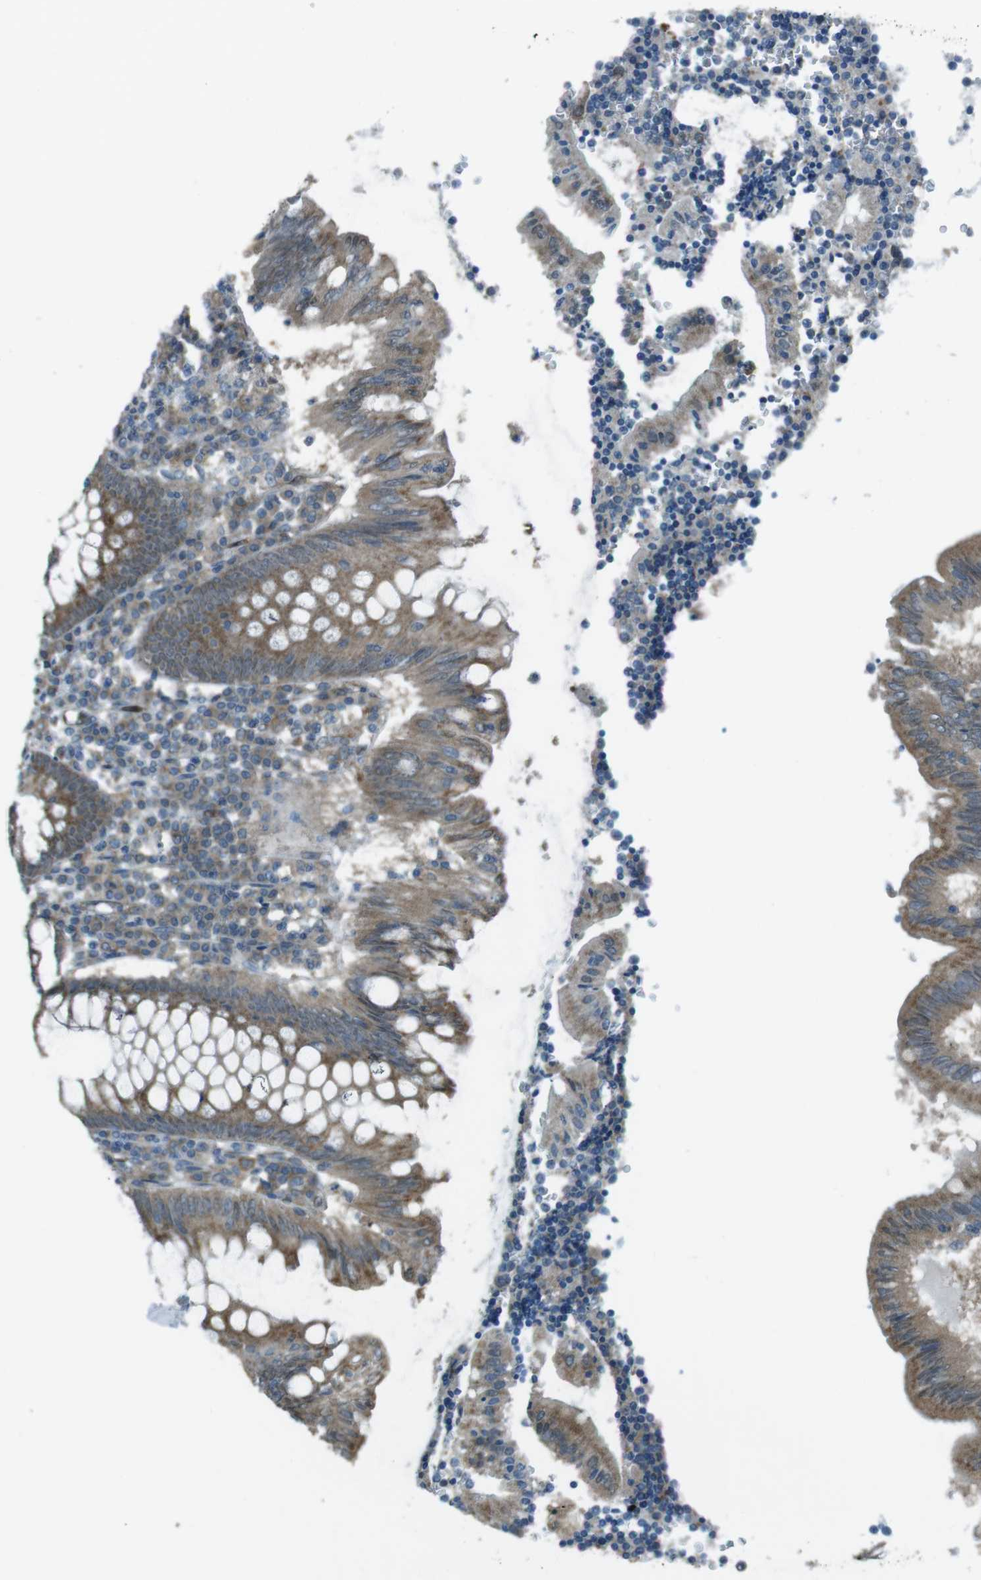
{"staining": {"intensity": "moderate", "quantity": ">75%", "location": "cytoplasmic/membranous"}, "tissue": "appendix", "cell_type": "Glandular cells", "image_type": "normal", "snomed": [{"axis": "morphology", "description": "Normal tissue, NOS"}, {"axis": "morphology", "description": "Inflammation, NOS"}, {"axis": "topography", "description": "Appendix"}], "caption": "Normal appendix exhibits moderate cytoplasmic/membranous expression in about >75% of glandular cells The staining was performed using DAB, with brown indicating positive protein expression. Nuclei are stained blue with hematoxylin..", "gene": "MFAP3", "patient": {"sex": "male", "age": 46}}